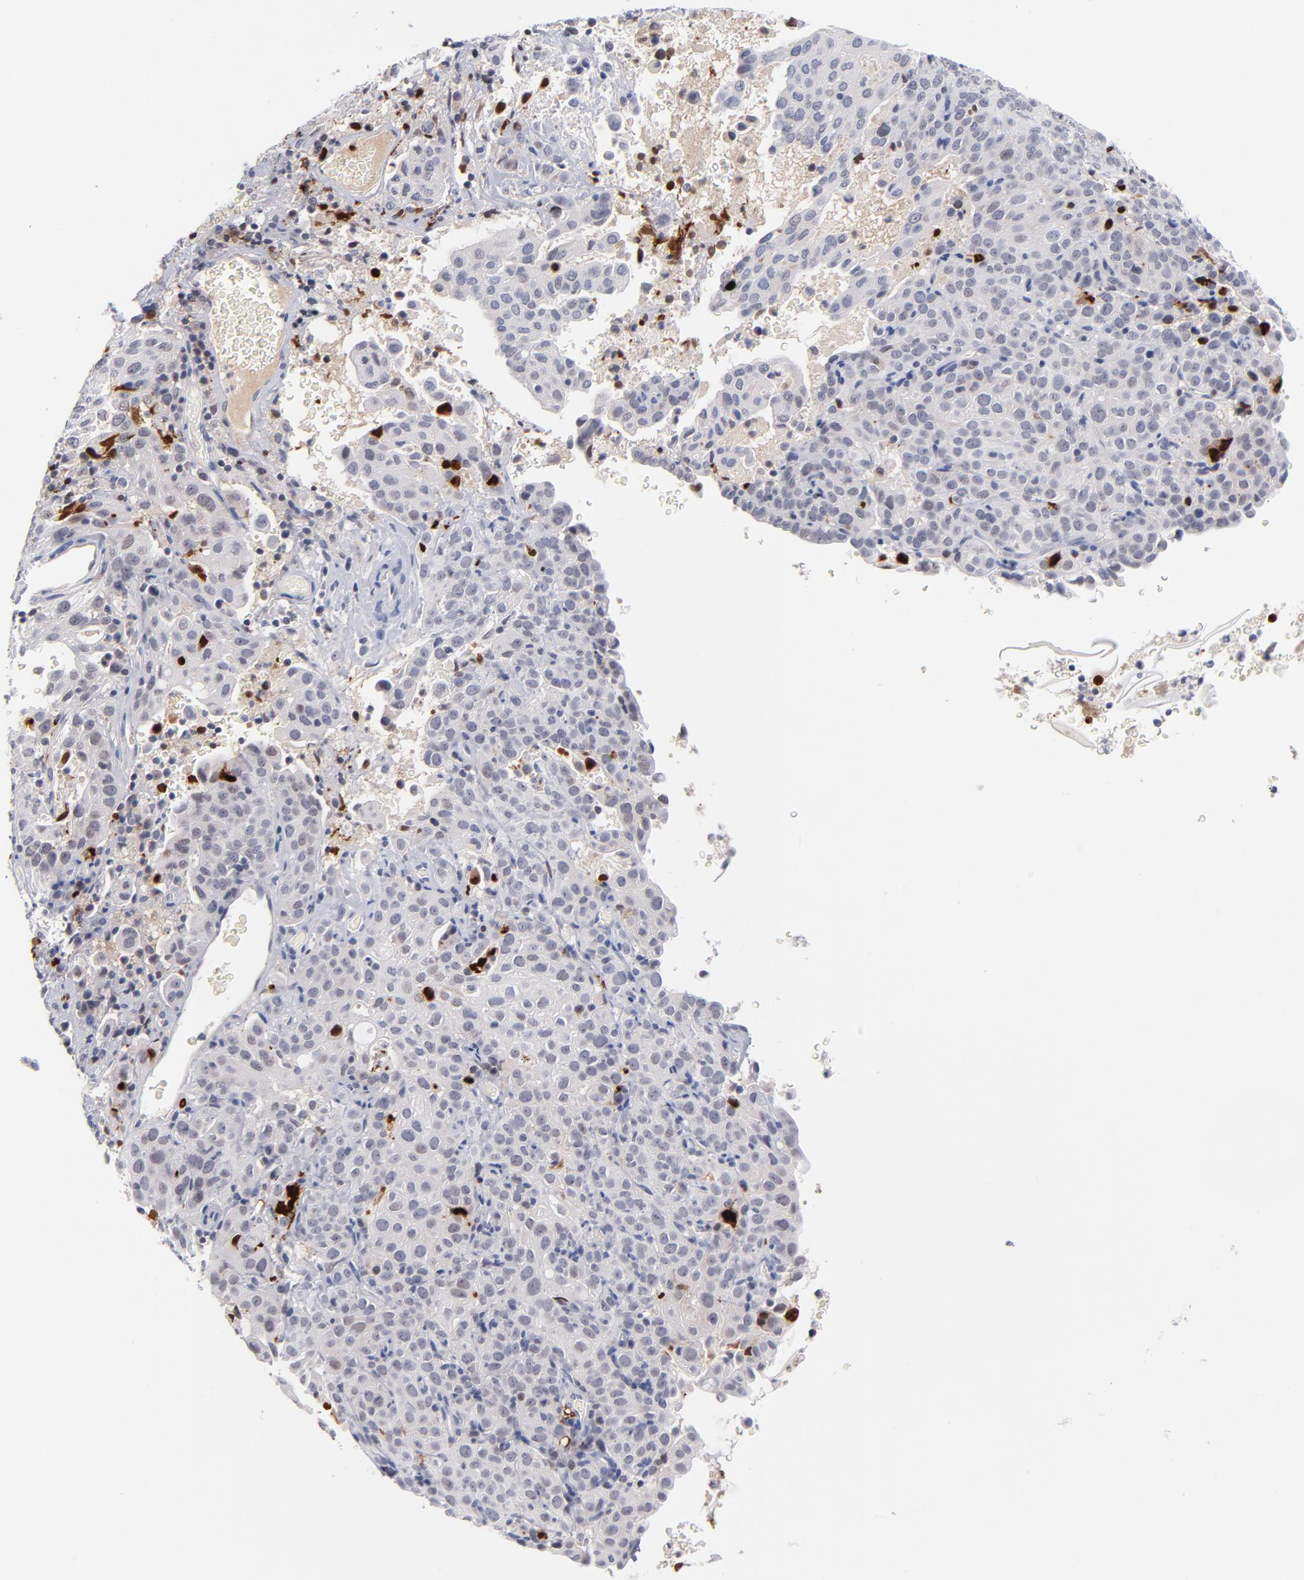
{"staining": {"intensity": "moderate", "quantity": "<25%", "location": "nuclear"}, "tissue": "cervical cancer", "cell_type": "Tumor cells", "image_type": "cancer", "snomed": [{"axis": "morphology", "description": "Squamous cell carcinoma, NOS"}, {"axis": "topography", "description": "Cervix"}], "caption": "IHC histopathology image of neoplastic tissue: cervical cancer (squamous cell carcinoma) stained using immunohistochemistry exhibits low levels of moderate protein expression localized specifically in the nuclear of tumor cells, appearing as a nuclear brown color.", "gene": "PARP1", "patient": {"sex": "female", "age": 41}}